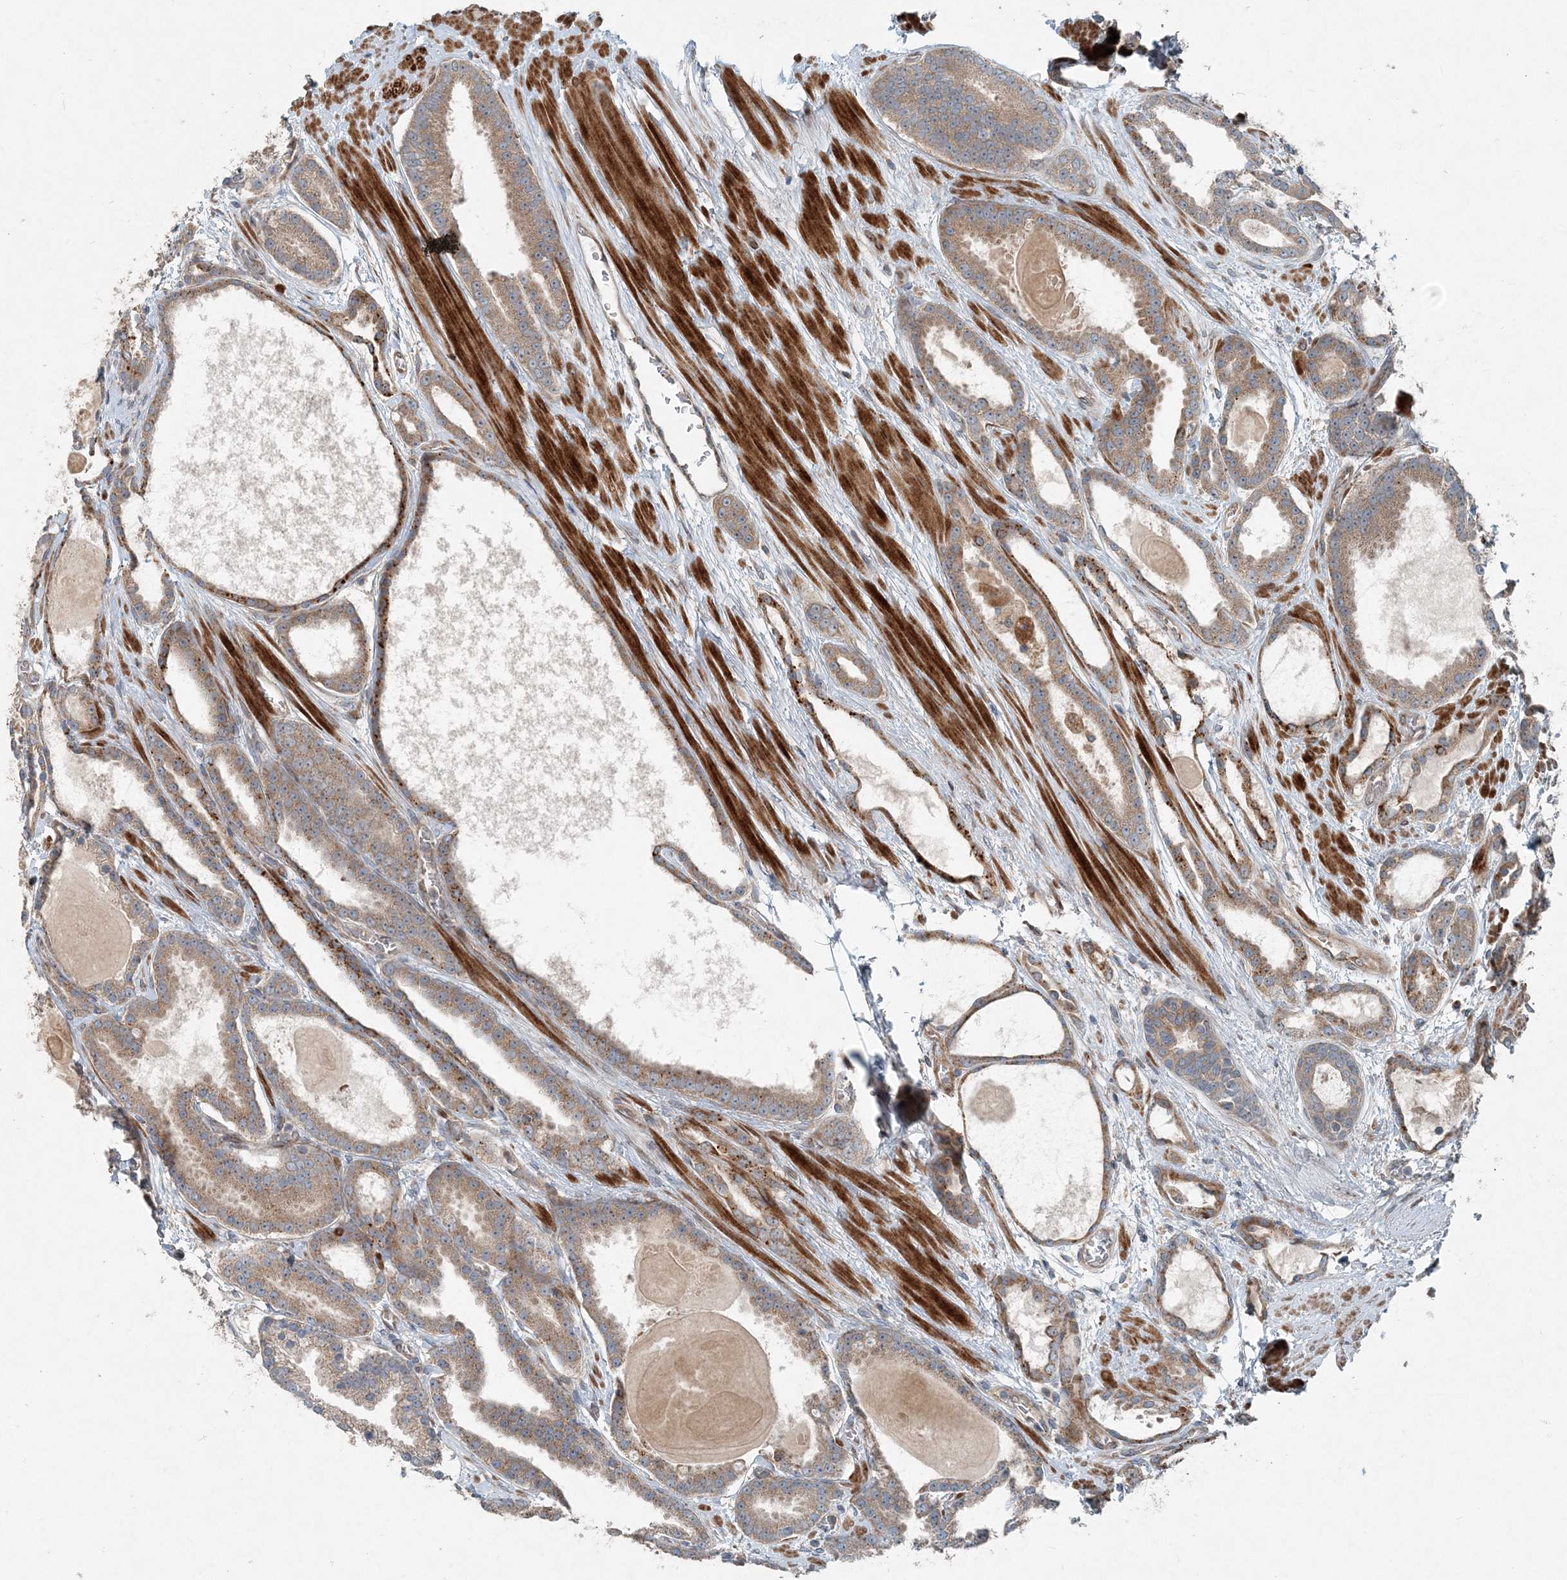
{"staining": {"intensity": "moderate", "quantity": ">75%", "location": "cytoplasmic/membranous"}, "tissue": "prostate cancer", "cell_type": "Tumor cells", "image_type": "cancer", "snomed": [{"axis": "morphology", "description": "Adenocarcinoma, High grade"}, {"axis": "topography", "description": "Prostate"}], "caption": "There is medium levels of moderate cytoplasmic/membranous expression in tumor cells of prostate cancer (adenocarcinoma (high-grade)), as demonstrated by immunohistochemical staining (brown color).", "gene": "INTU", "patient": {"sex": "male", "age": 60}}